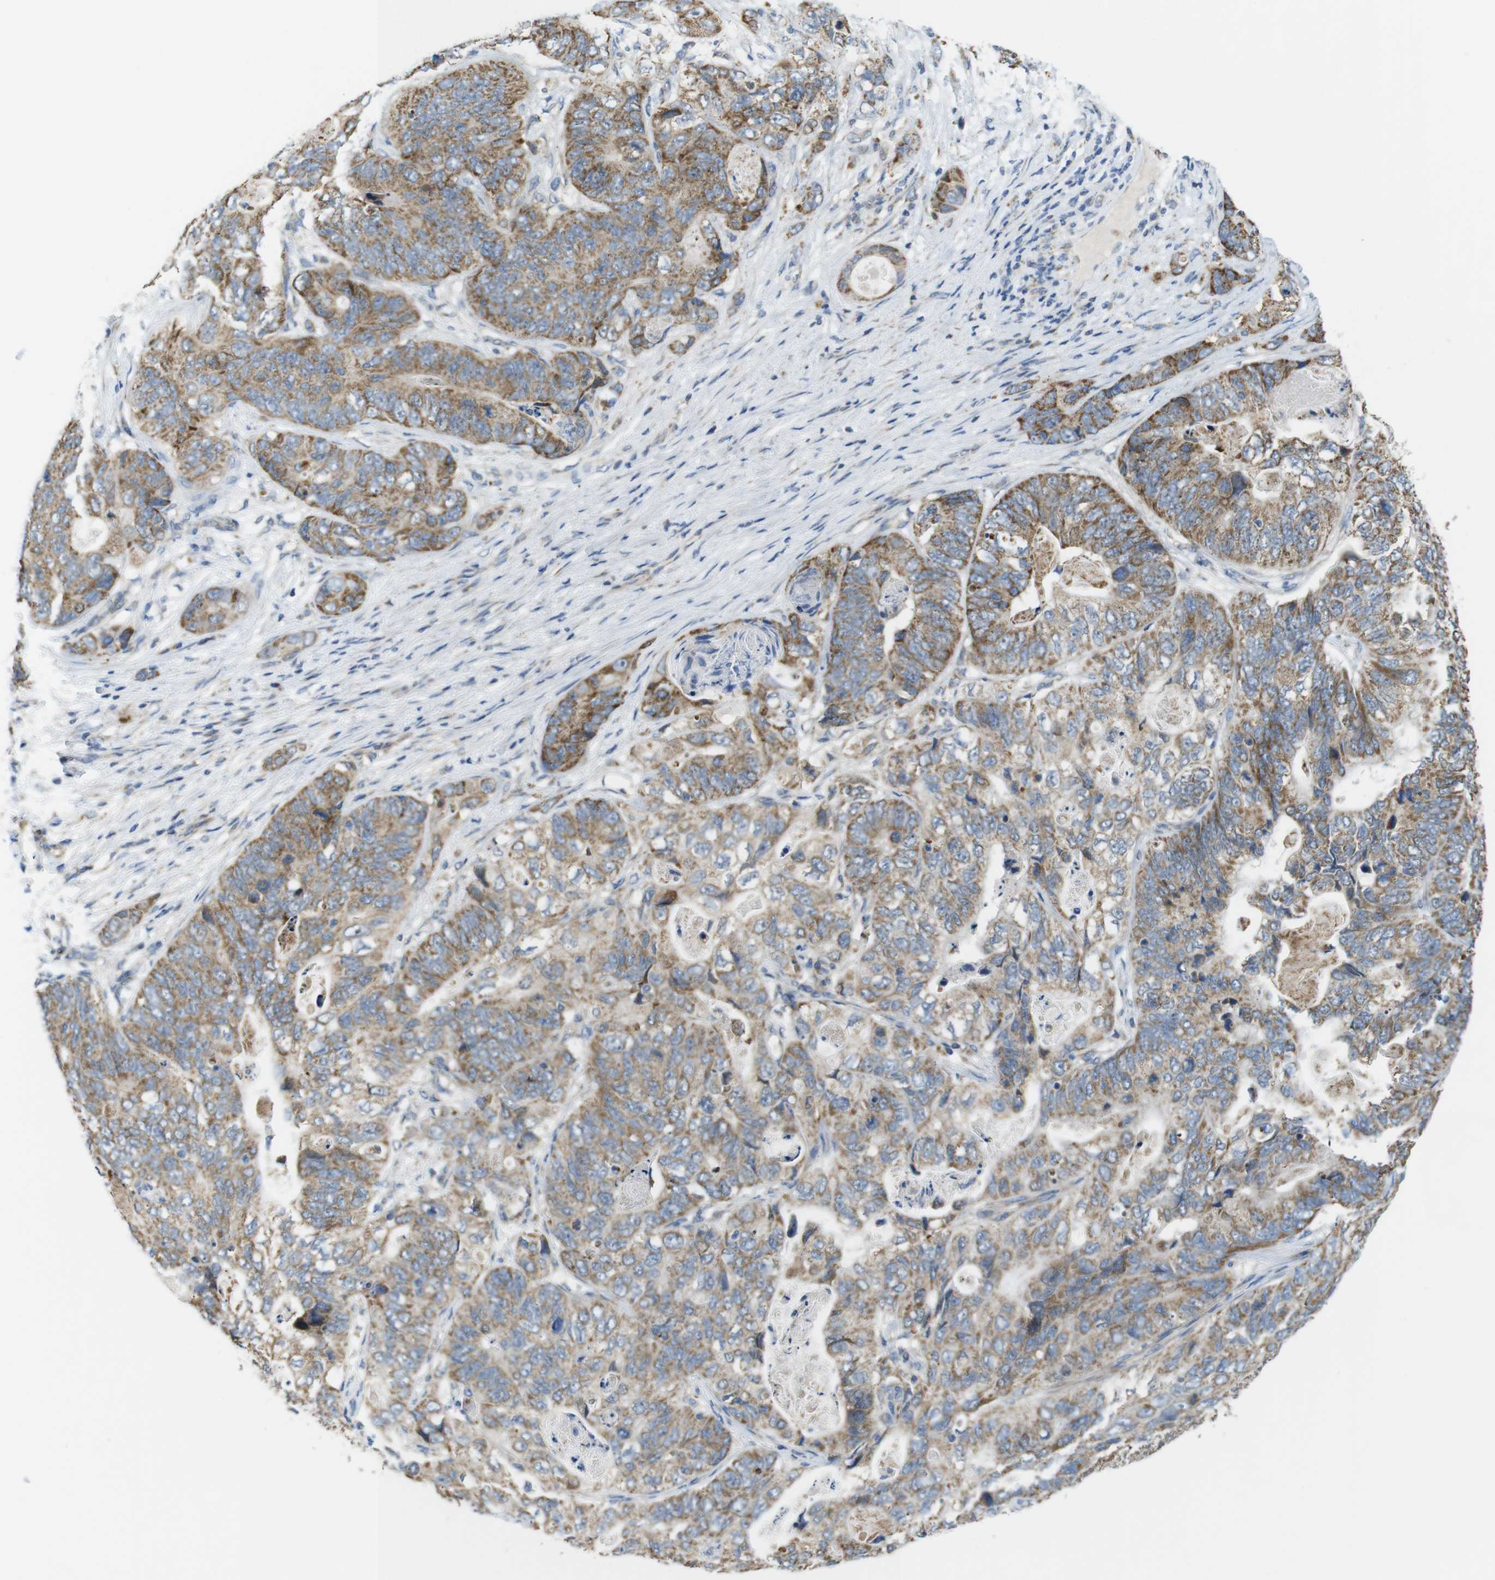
{"staining": {"intensity": "moderate", "quantity": ">75%", "location": "cytoplasmic/membranous"}, "tissue": "stomach cancer", "cell_type": "Tumor cells", "image_type": "cancer", "snomed": [{"axis": "morphology", "description": "Adenocarcinoma, NOS"}, {"axis": "topography", "description": "Stomach"}], "caption": "Stomach adenocarcinoma stained with DAB (3,3'-diaminobenzidine) immunohistochemistry shows medium levels of moderate cytoplasmic/membranous positivity in approximately >75% of tumor cells. (IHC, brightfield microscopy, high magnification).", "gene": "MARCHF1", "patient": {"sex": "female", "age": 89}}